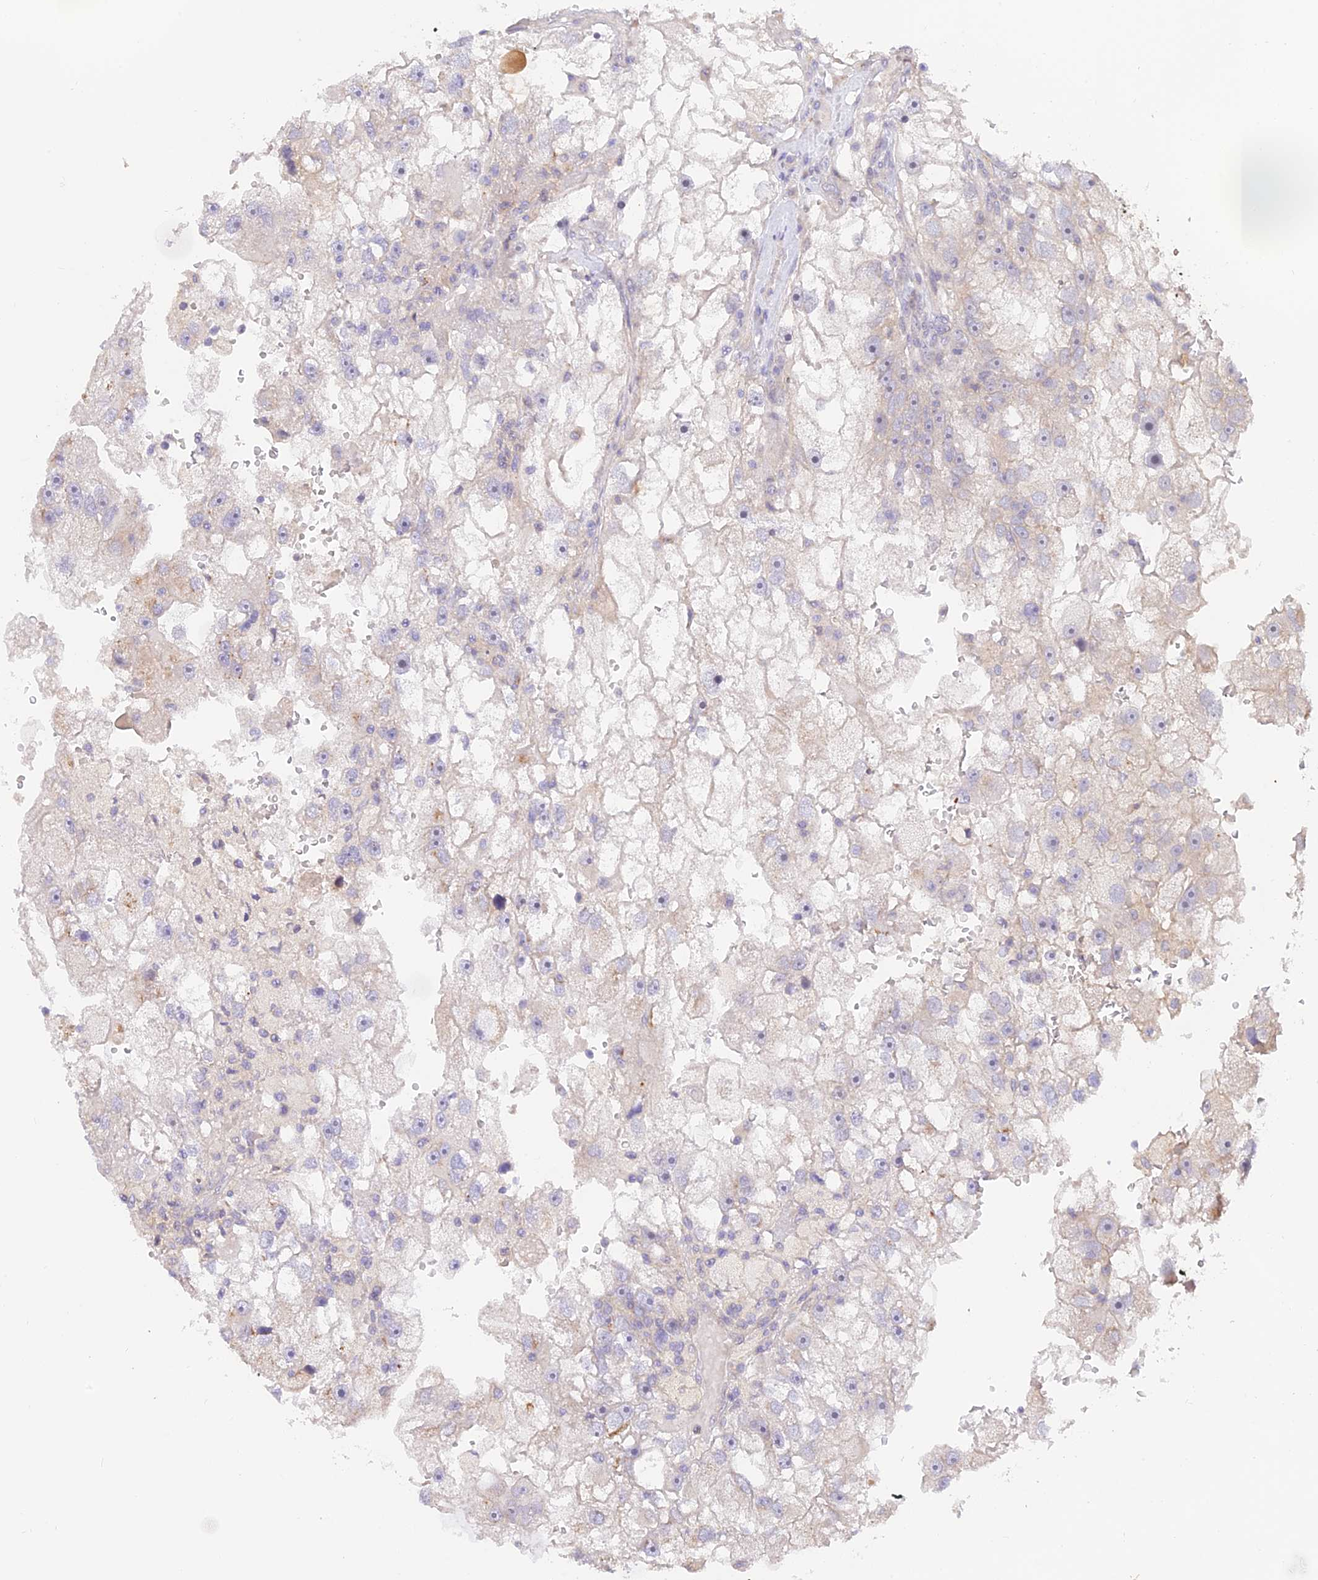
{"staining": {"intensity": "negative", "quantity": "none", "location": "none"}, "tissue": "renal cancer", "cell_type": "Tumor cells", "image_type": "cancer", "snomed": [{"axis": "morphology", "description": "Adenocarcinoma, NOS"}, {"axis": "topography", "description": "Kidney"}], "caption": "The IHC histopathology image has no significant positivity in tumor cells of renal adenocarcinoma tissue. (Stains: DAB immunohistochemistry (IHC) with hematoxylin counter stain, Microscopy: brightfield microscopy at high magnification).", "gene": "CAMSAP3", "patient": {"sex": "male", "age": 63}}